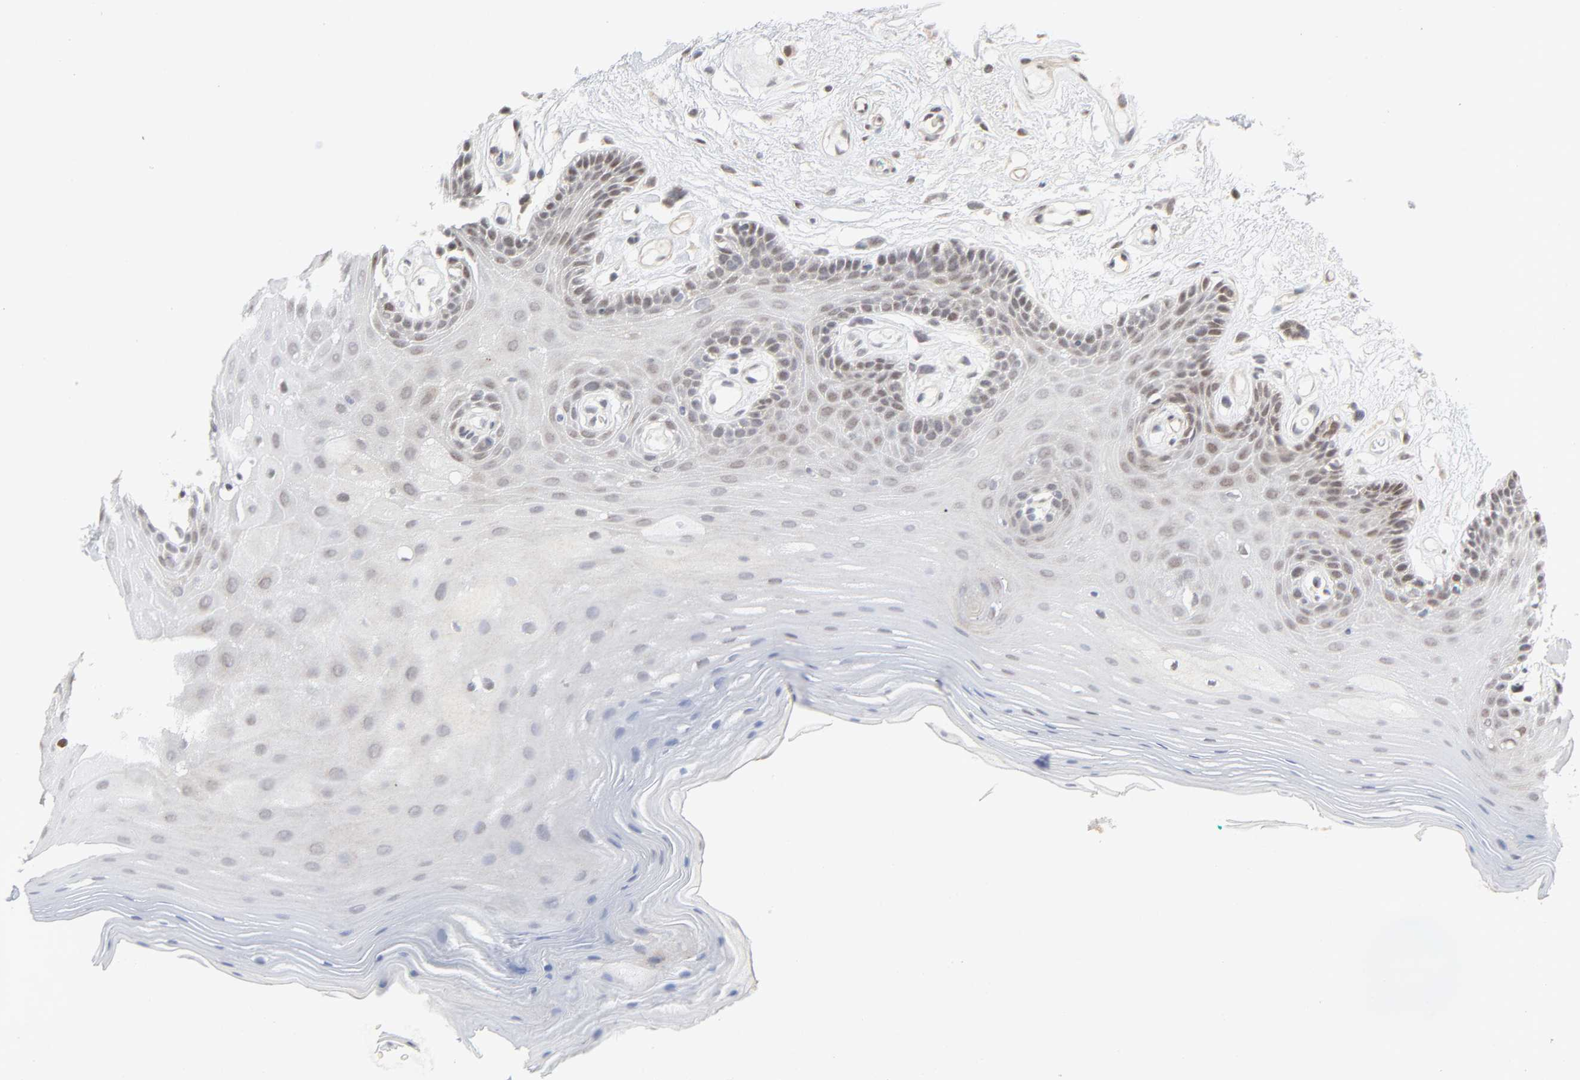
{"staining": {"intensity": "weak", "quantity": "<25%", "location": "nuclear"}, "tissue": "oral mucosa", "cell_type": "Squamous epithelial cells", "image_type": "normal", "snomed": [{"axis": "morphology", "description": "Normal tissue, NOS"}, {"axis": "morphology", "description": "Squamous cell carcinoma, NOS"}, {"axis": "topography", "description": "Skeletal muscle"}, {"axis": "topography", "description": "Oral tissue"}, {"axis": "topography", "description": "Head-Neck"}], "caption": "Human oral mucosa stained for a protein using immunohistochemistry (IHC) exhibits no positivity in squamous epithelial cells.", "gene": "ZKSCAN8", "patient": {"sex": "male", "age": 71}}